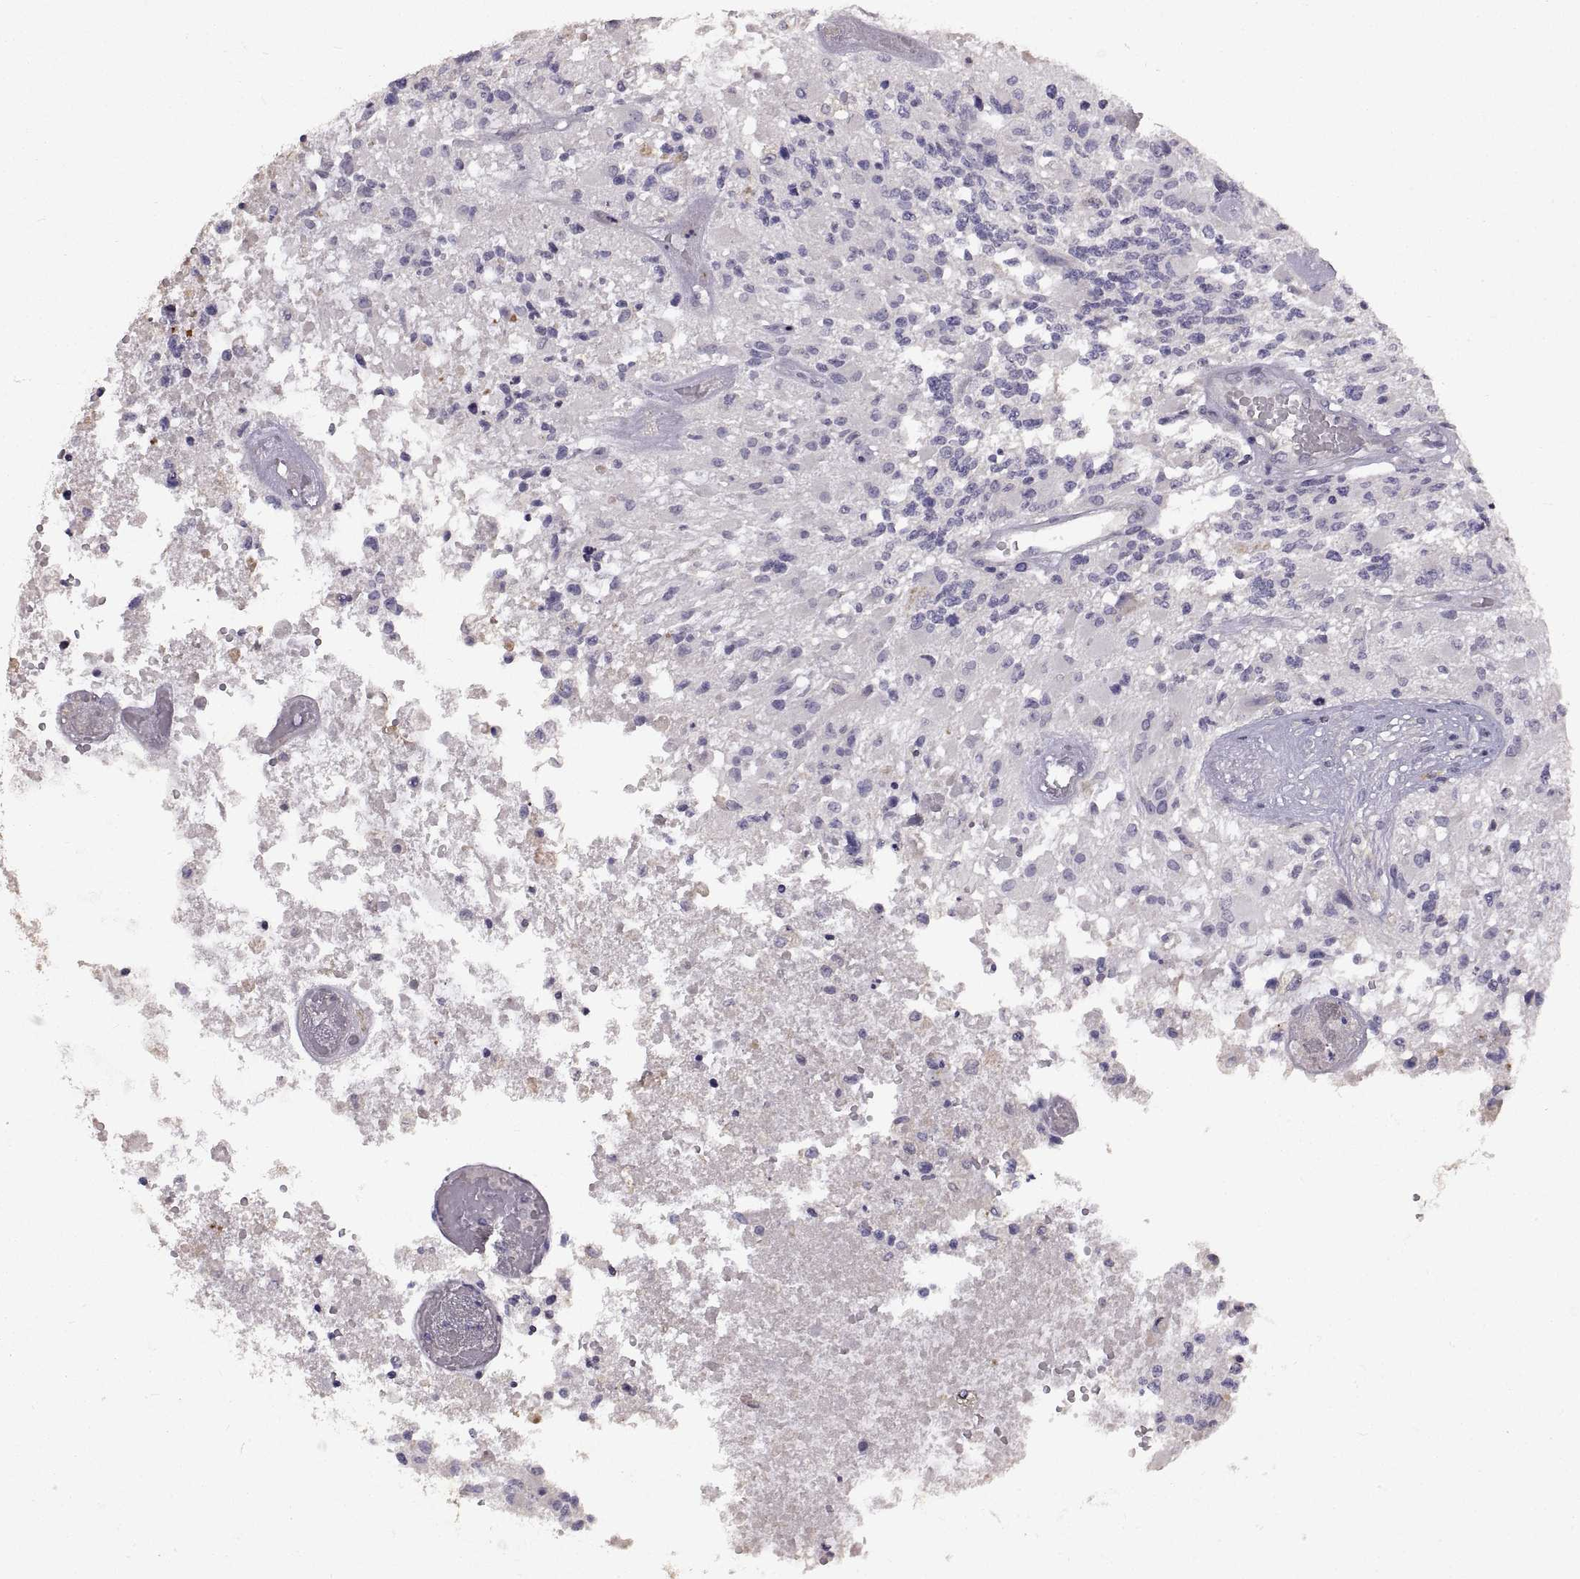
{"staining": {"intensity": "negative", "quantity": "none", "location": "none"}, "tissue": "glioma", "cell_type": "Tumor cells", "image_type": "cancer", "snomed": [{"axis": "morphology", "description": "Glioma, malignant, High grade"}, {"axis": "topography", "description": "Brain"}], "caption": "This is a histopathology image of immunohistochemistry (IHC) staining of malignant glioma (high-grade), which shows no positivity in tumor cells.", "gene": "DEFB136", "patient": {"sex": "female", "age": 63}}